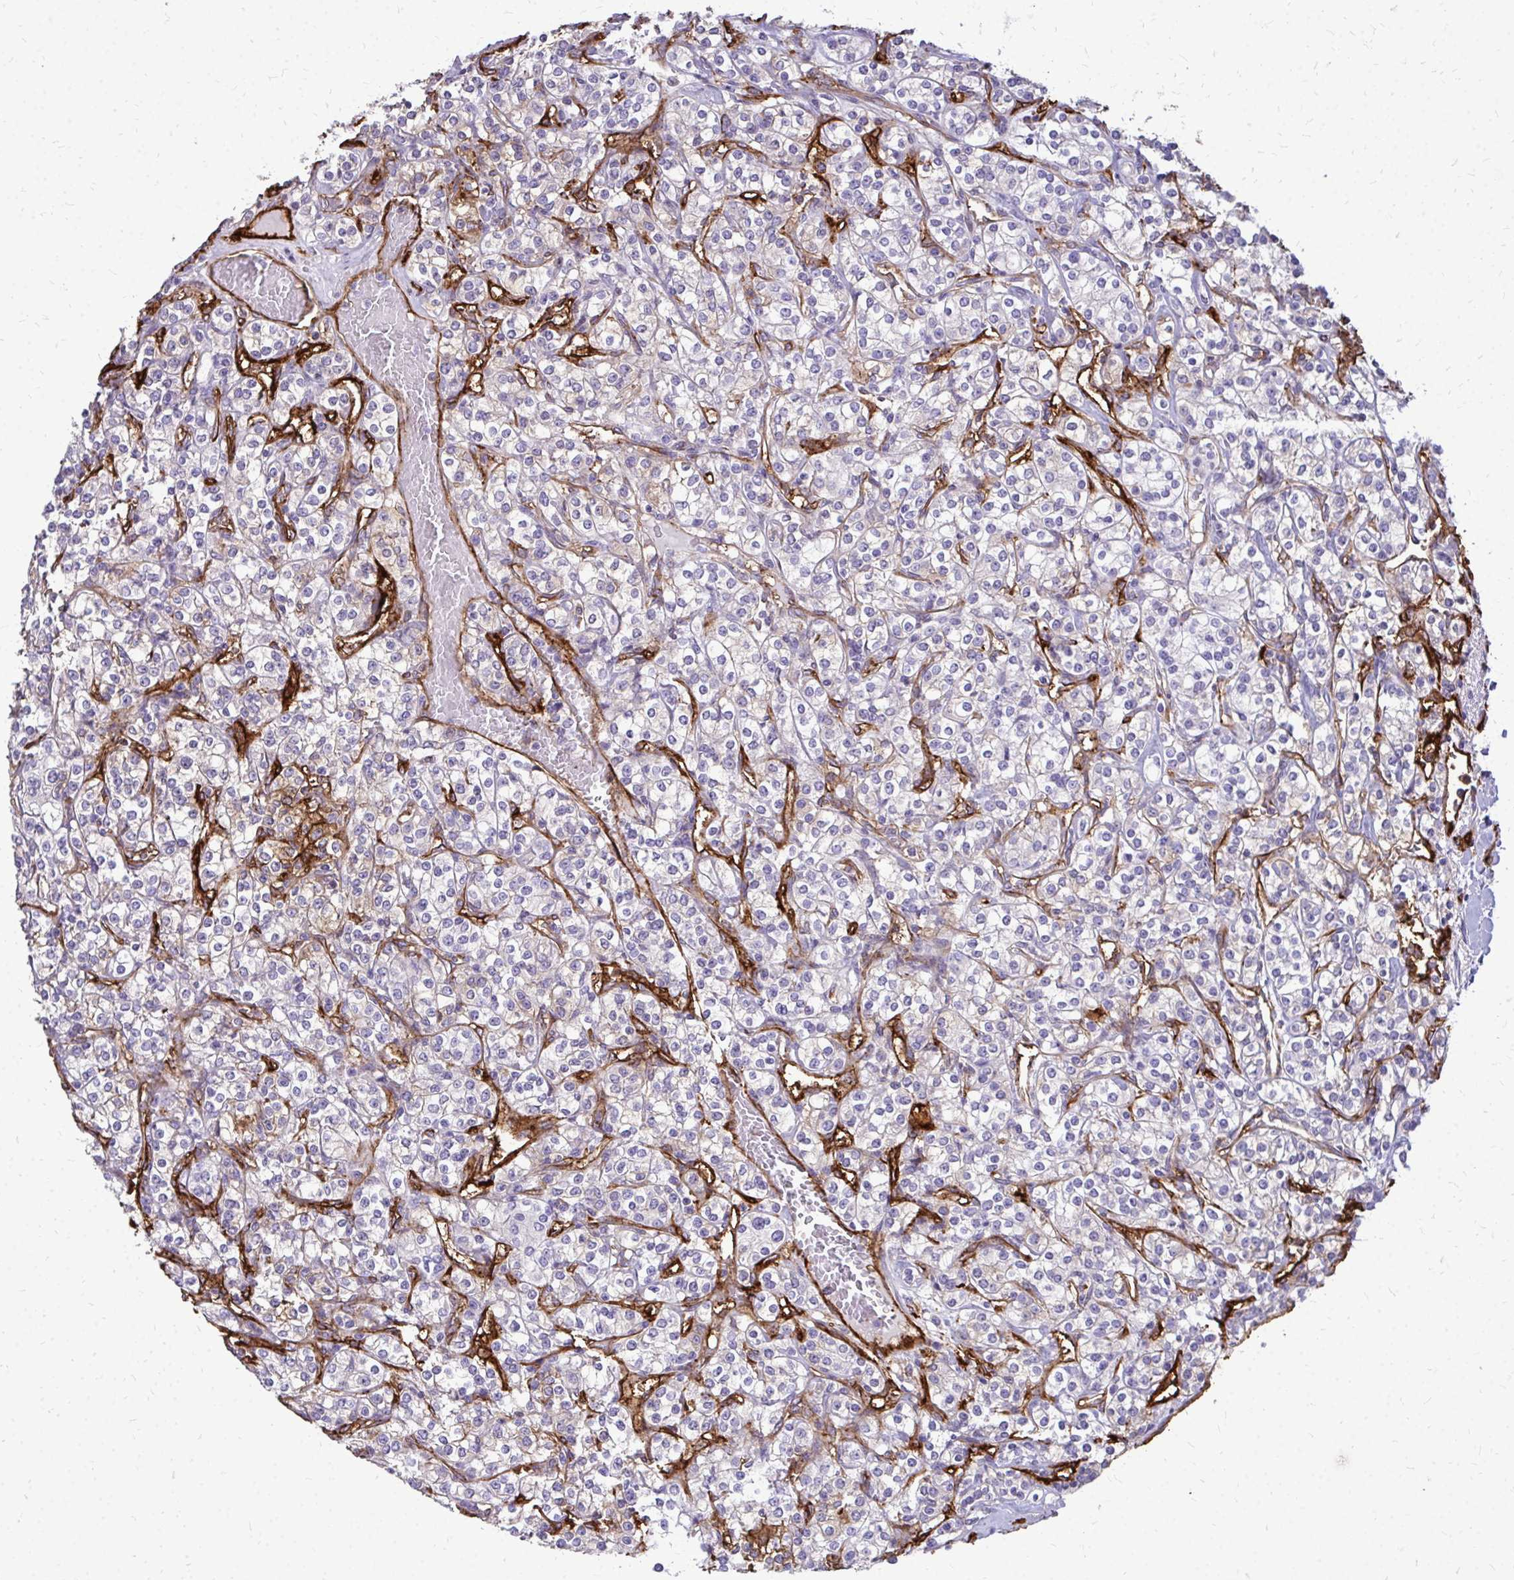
{"staining": {"intensity": "negative", "quantity": "none", "location": "none"}, "tissue": "renal cancer", "cell_type": "Tumor cells", "image_type": "cancer", "snomed": [{"axis": "morphology", "description": "Adenocarcinoma, NOS"}, {"axis": "topography", "description": "Kidney"}], "caption": "An image of human renal cancer (adenocarcinoma) is negative for staining in tumor cells.", "gene": "MARCKSL1", "patient": {"sex": "male", "age": 77}}